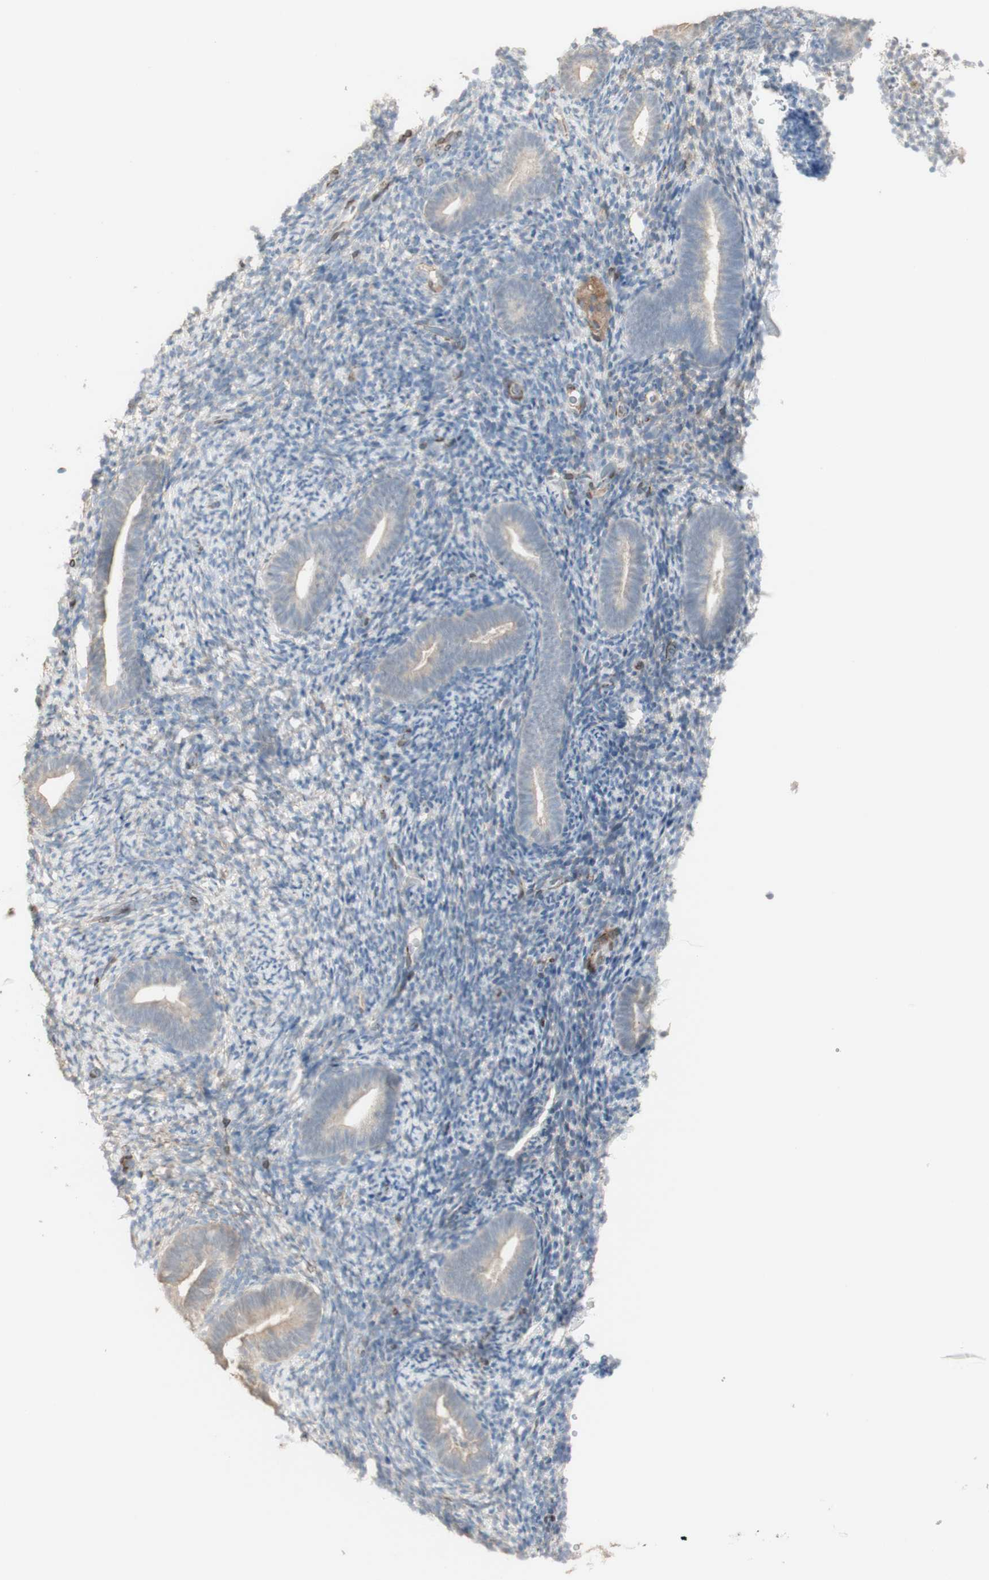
{"staining": {"intensity": "negative", "quantity": "none", "location": "none"}, "tissue": "endometrium", "cell_type": "Cells in endometrial stroma", "image_type": "normal", "snomed": [{"axis": "morphology", "description": "Normal tissue, NOS"}, {"axis": "topography", "description": "Endometrium"}], "caption": "Human endometrium stained for a protein using immunohistochemistry (IHC) shows no staining in cells in endometrial stroma.", "gene": "MUC3A", "patient": {"sex": "female", "age": 51}}